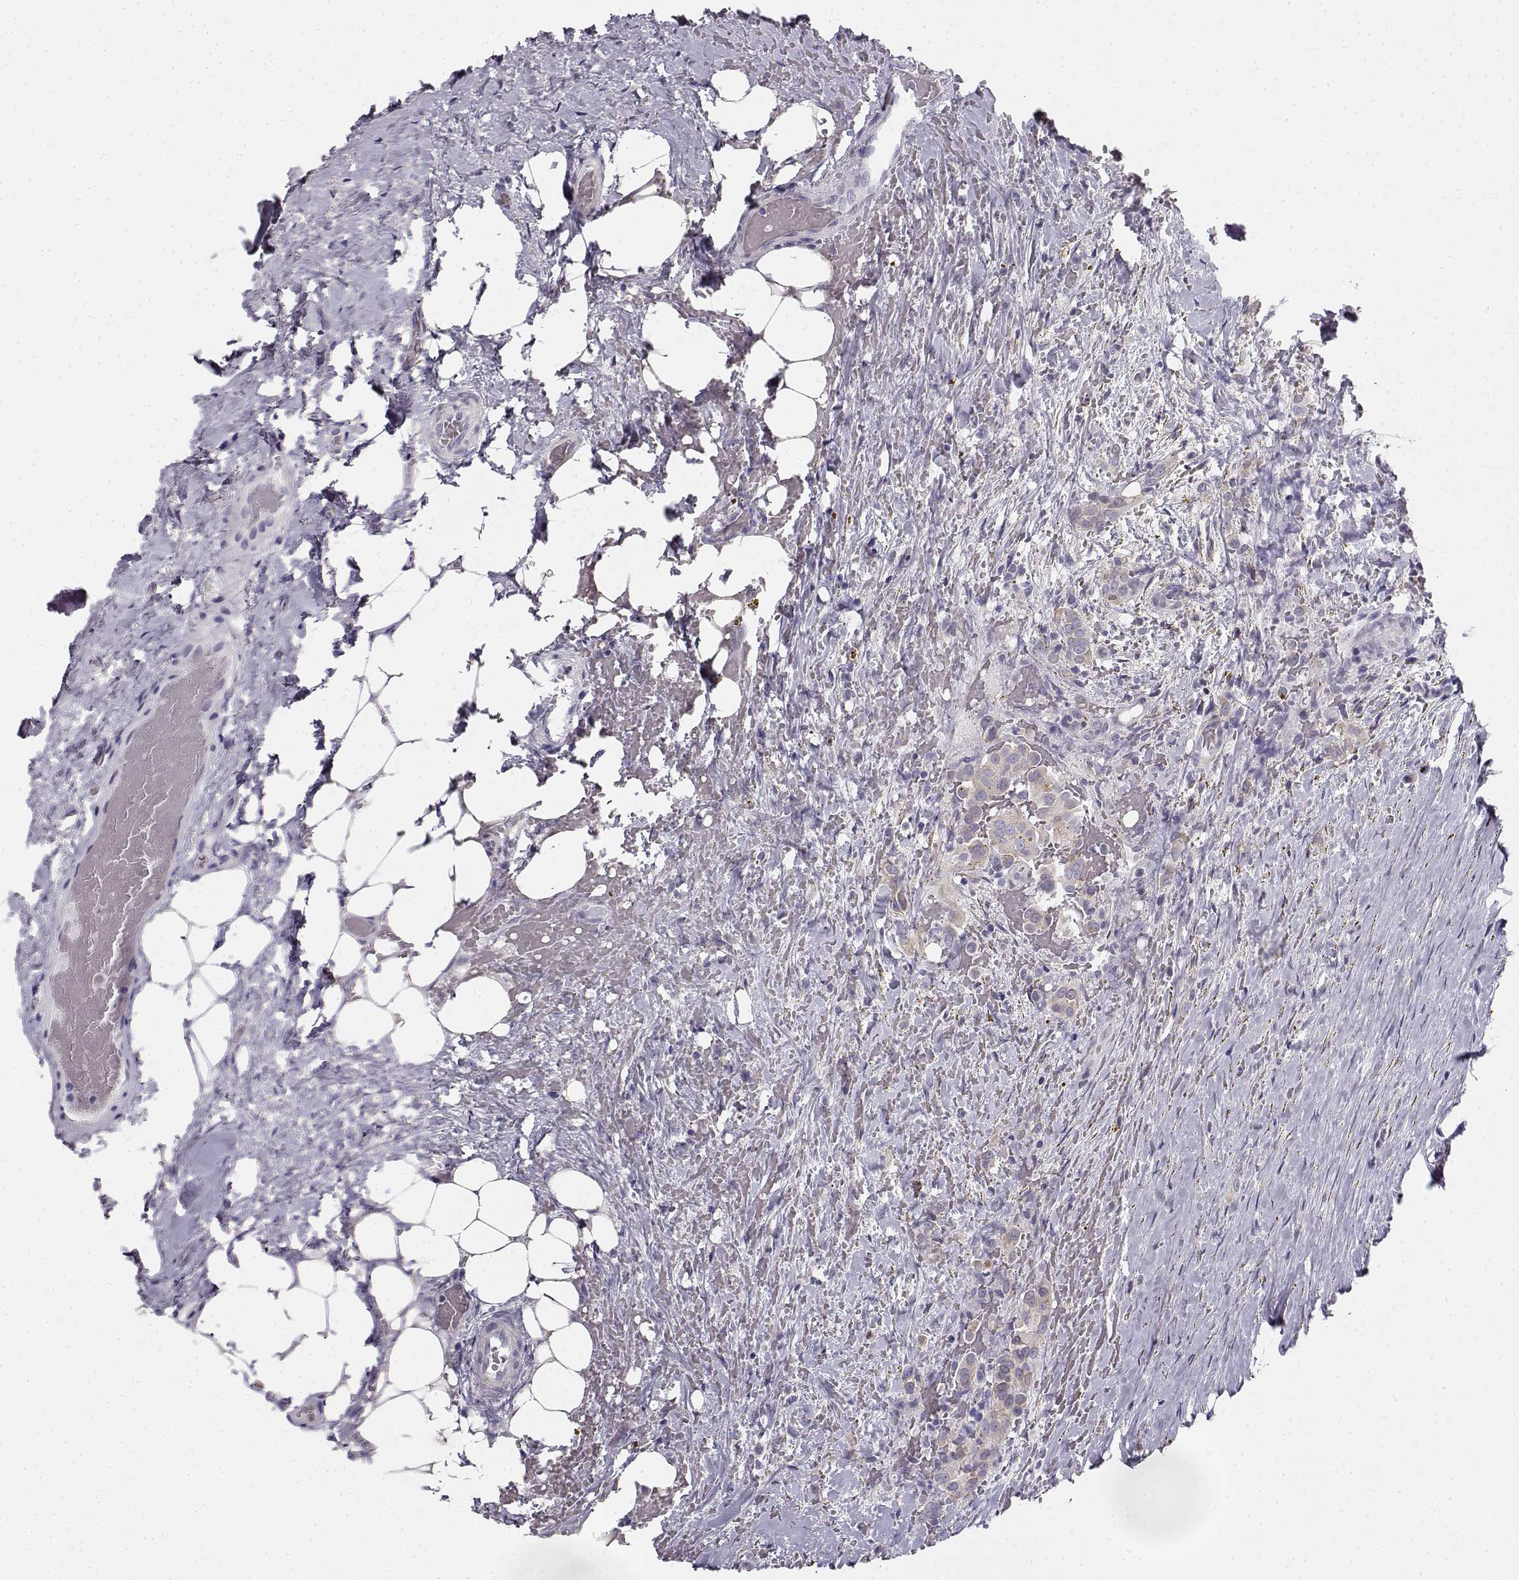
{"staining": {"intensity": "negative", "quantity": "none", "location": "none"}, "tissue": "thyroid cancer", "cell_type": "Tumor cells", "image_type": "cancer", "snomed": [{"axis": "morphology", "description": "Papillary adenocarcinoma, NOS"}, {"axis": "topography", "description": "Thyroid gland"}], "caption": "IHC micrograph of thyroid cancer stained for a protein (brown), which demonstrates no staining in tumor cells.", "gene": "CREB3L3", "patient": {"sex": "male", "age": 61}}